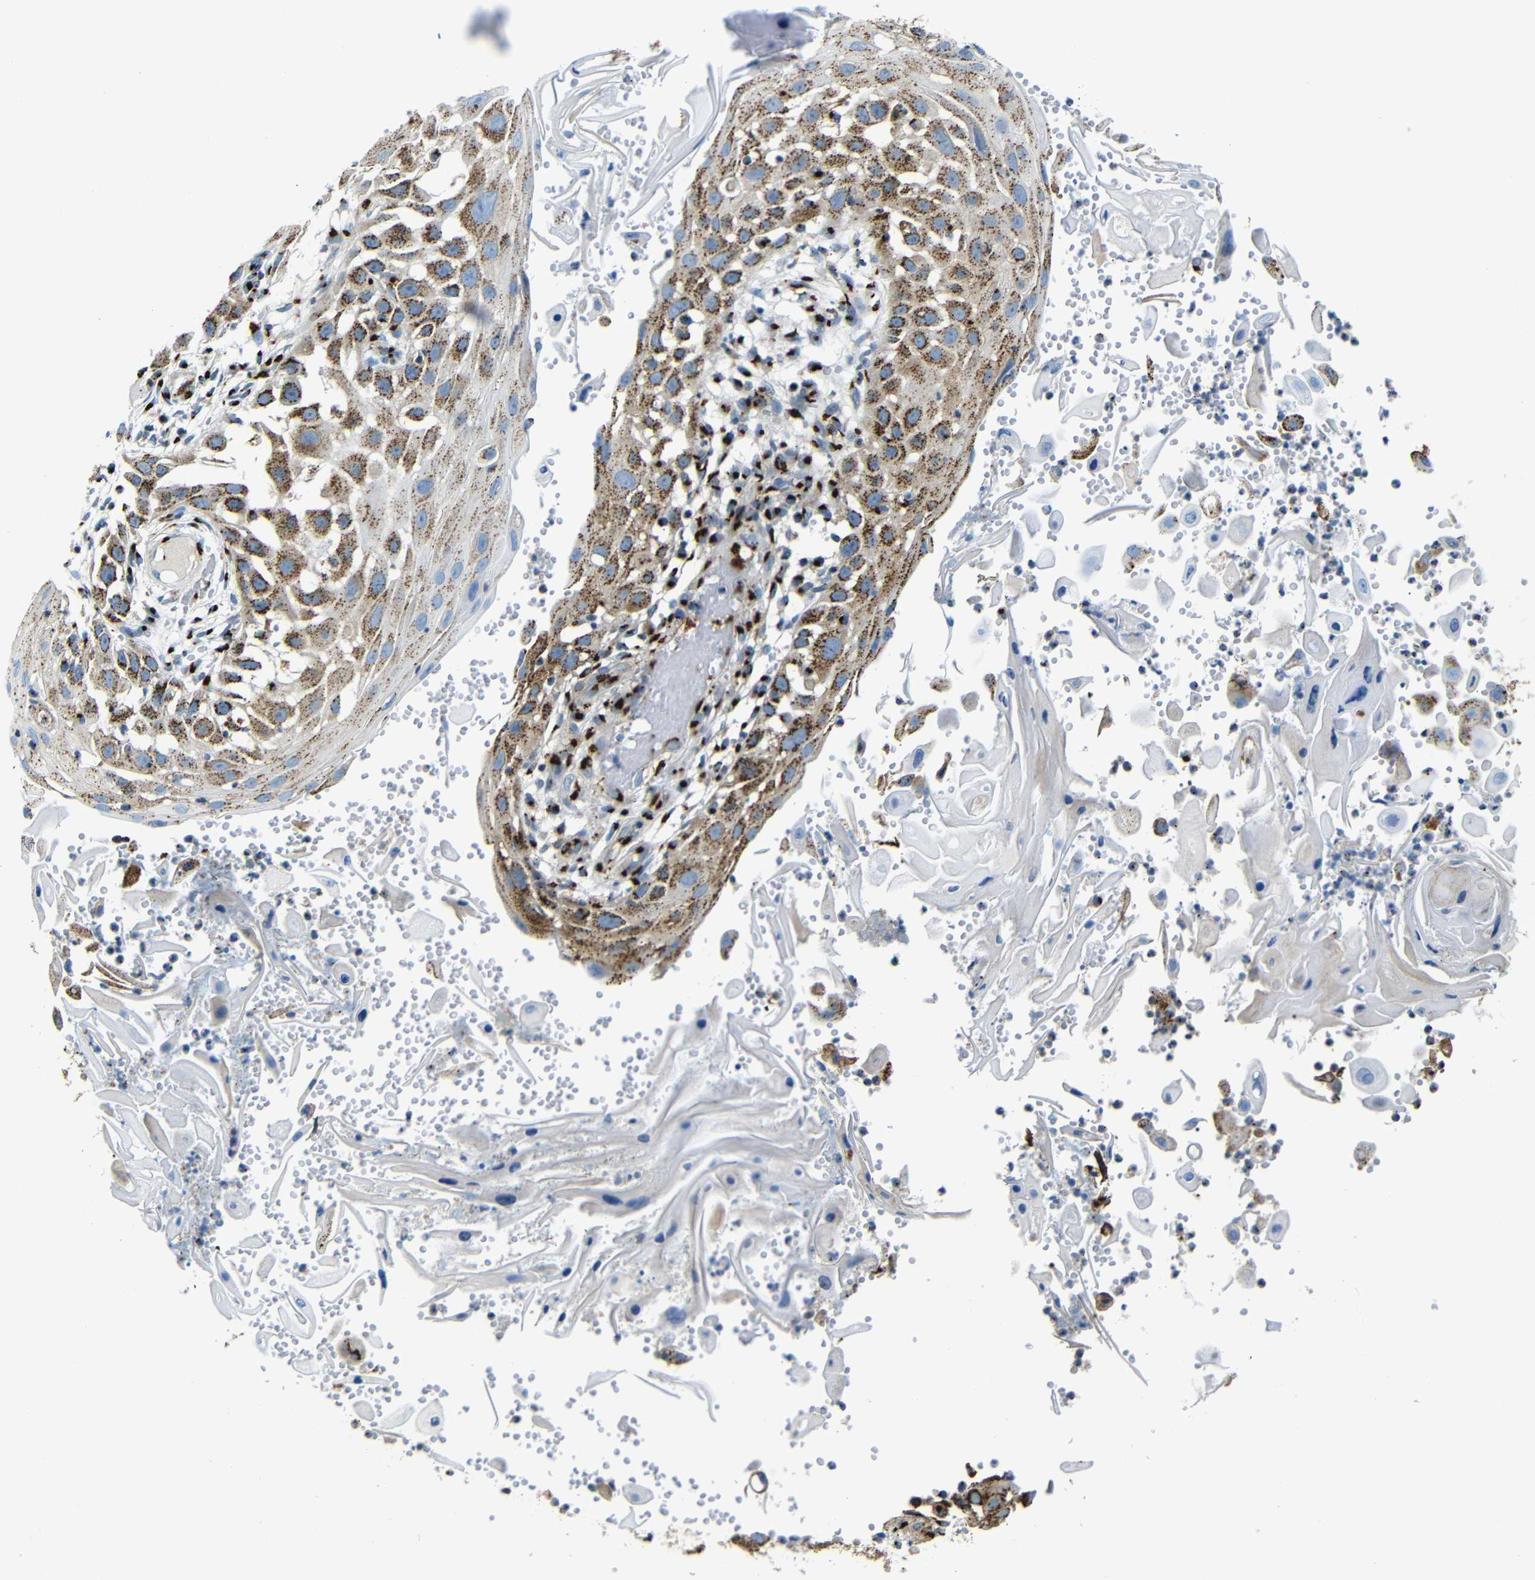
{"staining": {"intensity": "strong", "quantity": ">75%", "location": "cytoplasmic/membranous"}, "tissue": "skin cancer", "cell_type": "Tumor cells", "image_type": "cancer", "snomed": [{"axis": "morphology", "description": "Squamous cell carcinoma, NOS"}, {"axis": "topography", "description": "Skin"}], "caption": "Human skin cancer (squamous cell carcinoma) stained for a protein (brown) displays strong cytoplasmic/membranous positive staining in approximately >75% of tumor cells.", "gene": "TGOLN2", "patient": {"sex": "female", "age": 44}}